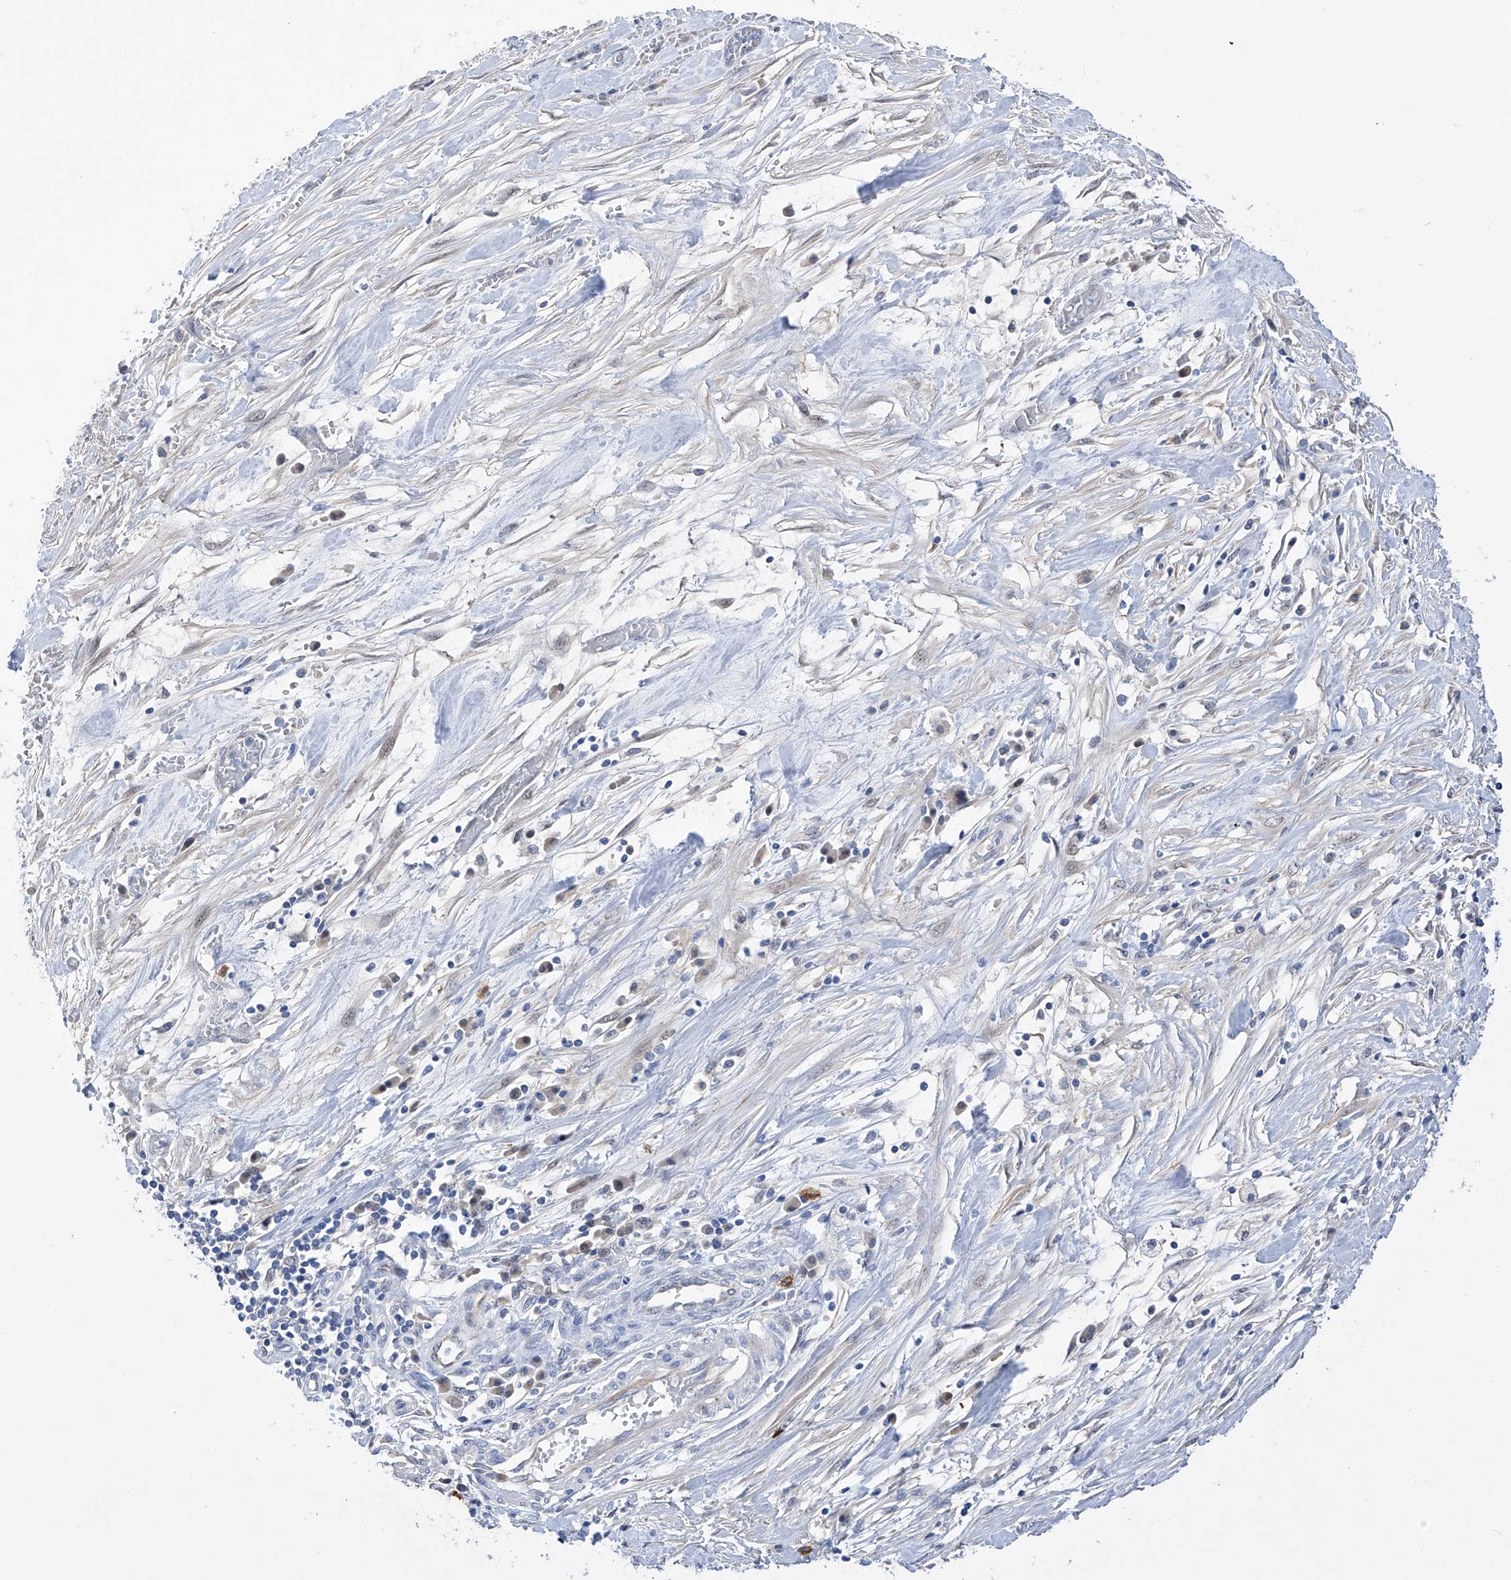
{"staining": {"intensity": "negative", "quantity": "none", "location": "none"}, "tissue": "pancreatic cancer", "cell_type": "Tumor cells", "image_type": "cancer", "snomed": [{"axis": "morphology", "description": "Adenocarcinoma, NOS"}, {"axis": "topography", "description": "Pancreas"}], "caption": "This is an IHC micrograph of pancreatic cancer (adenocarcinoma). There is no expression in tumor cells.", "gene": "PGM3", "patient": {"sex": "female", "age": 60}}